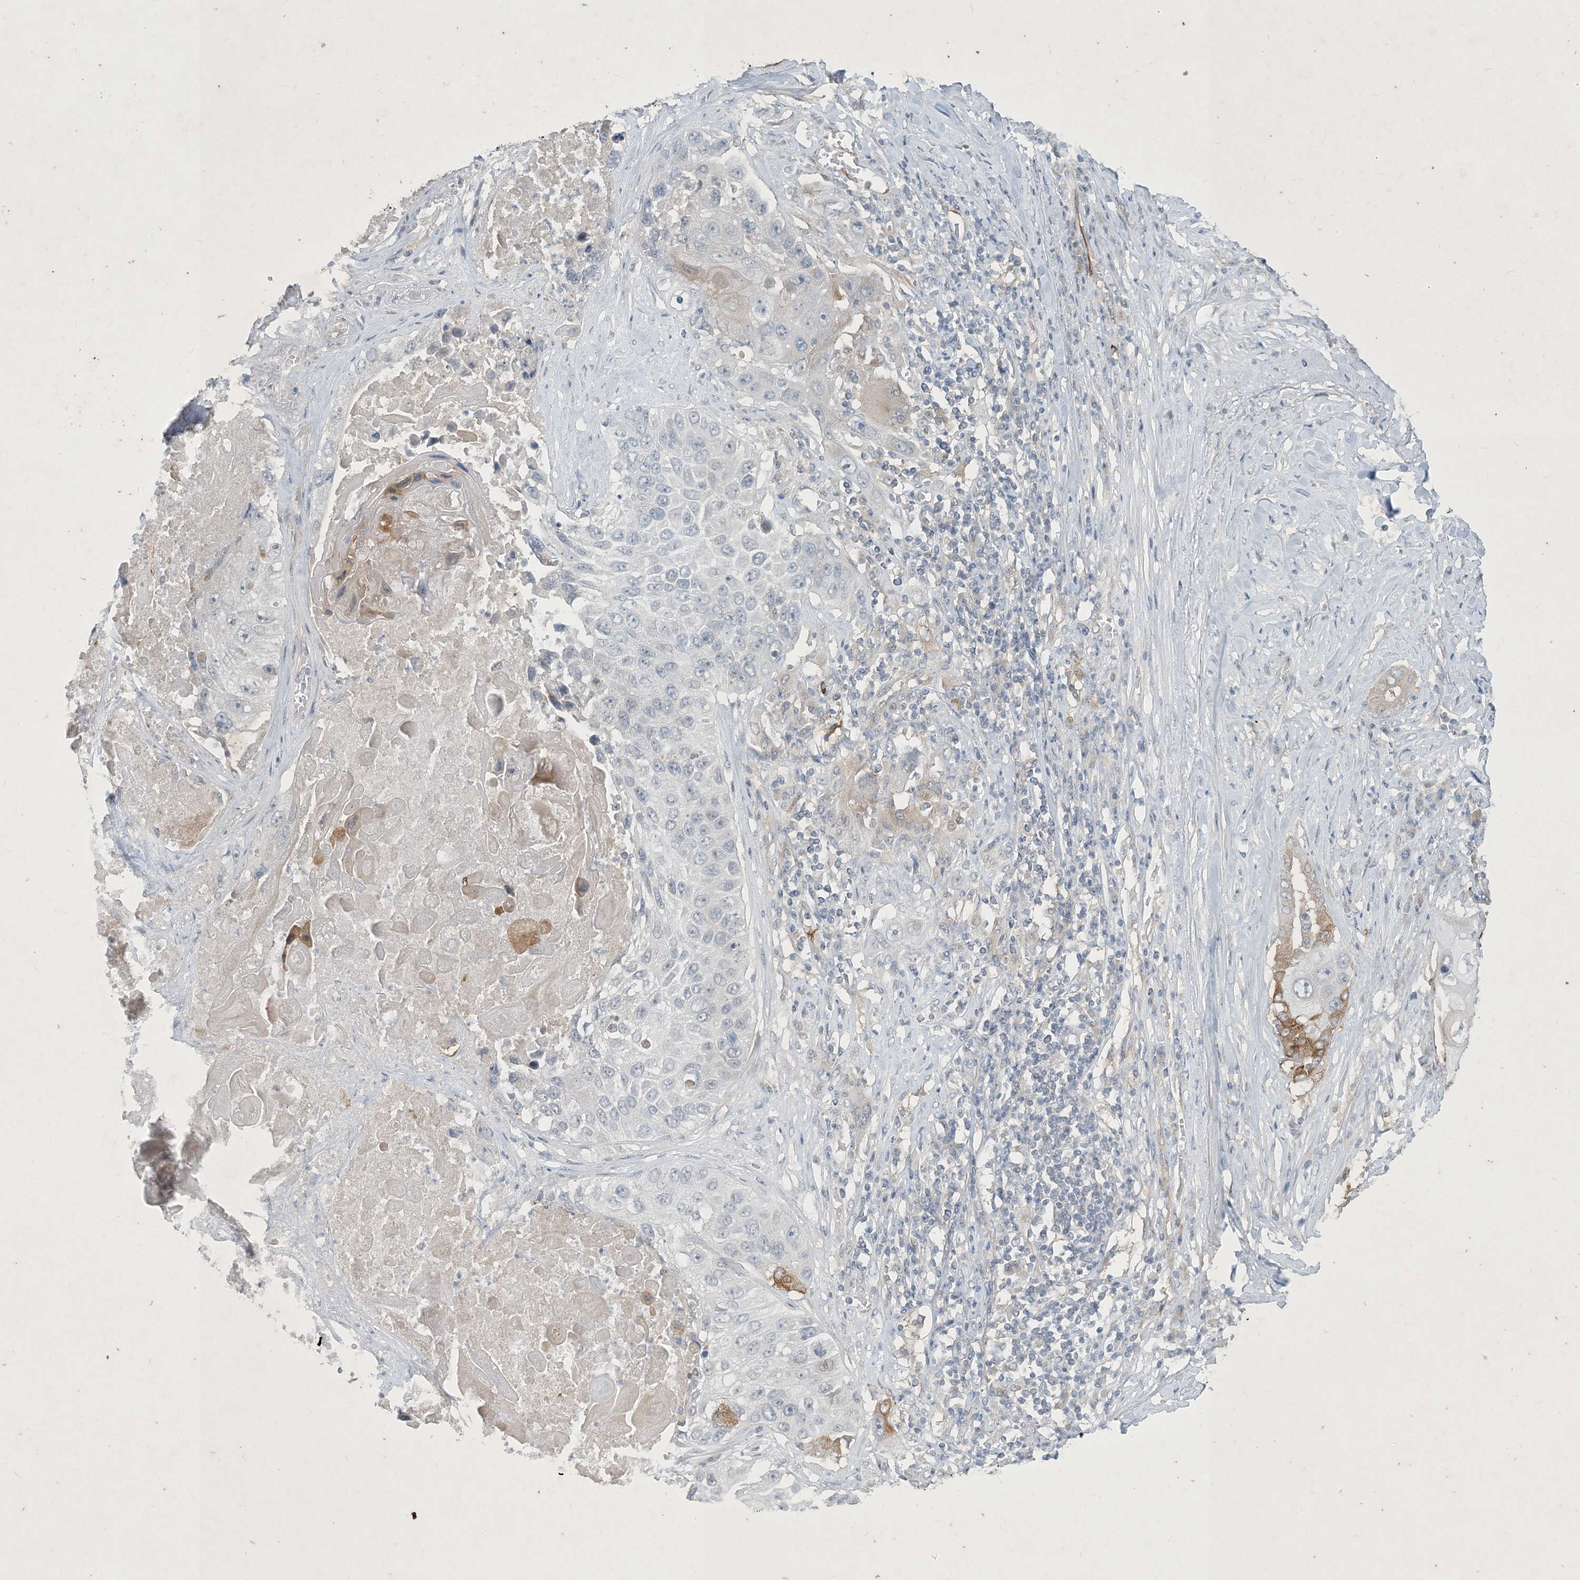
{"staining": {"intensity": "negative", "quantity": "none", "location": "none"}, "tissue": "lung cancer", "cell_type": "Tumor cells", "image_type": "cancer", "snomed": [{"axis": "morphology", "description": "Squamous cell carcinoma, NOS"}, {"axis": "topography", "description": "Lung"}], "caption": "An immunohistochemistry (IHC) photomicrograph of lung squamous cell carcinoma is shown. There is no staining in tumor cells of lung squamous cell carcinoma.", "gene": "CDS1", "patient": {"sex": "male", "age": 61}}